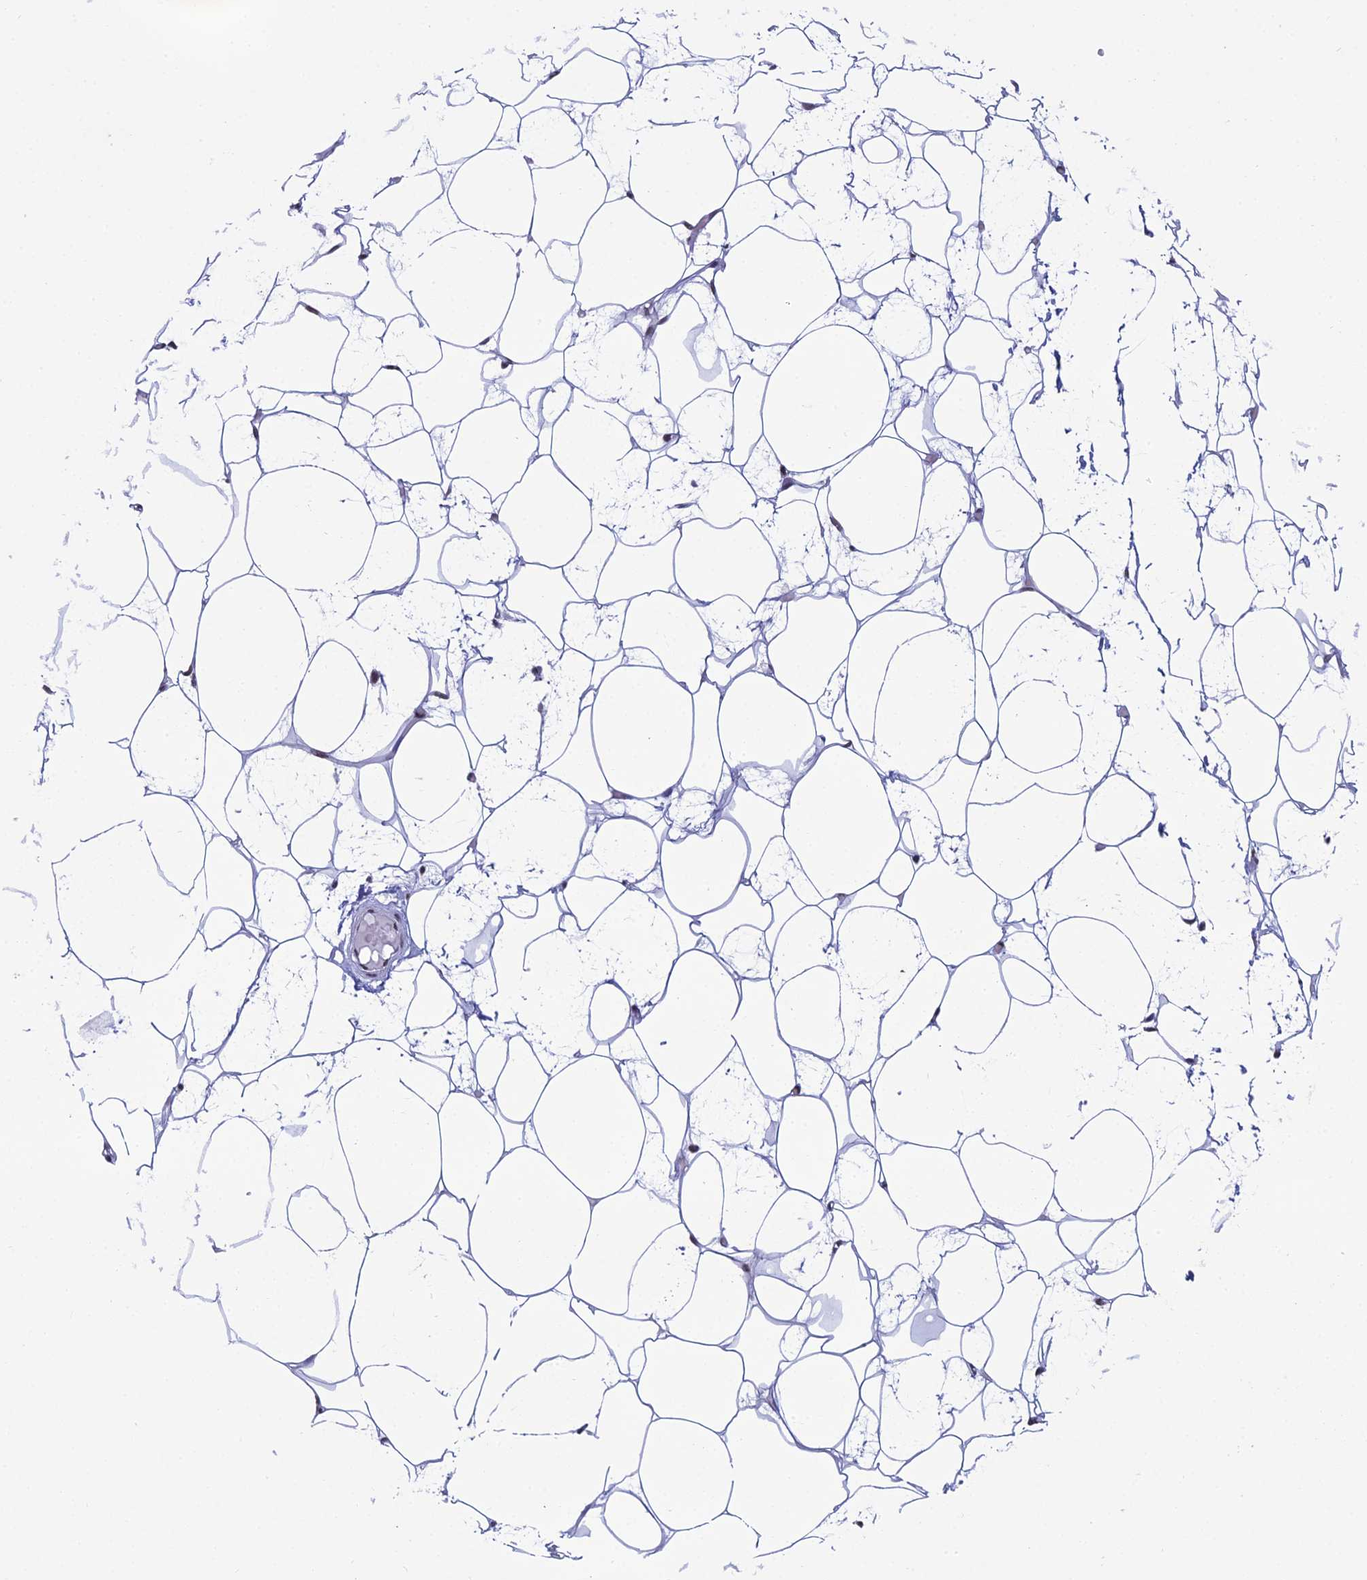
{"staining": {"intensity": "negative", "quantity": "none", "location": "none"}, "tissue": "adipose tissue", "cell_type": "Adipocytes", "image_type": "normal", "snomed": [{"axis": "morphology", "description": "Normal tissue, NOS"}, {"axis": "topography", "description": "Breast"}], "caption": "Immunohistochemical staining of unremarkable human adipose tissue demonstrates no significant expression in adipocytes. The staining was performed using DAB (3,3'-diaminobenzidine) to visualize the protein expression in brown, while the nuclei were stained in blue with hematoxylin (Magnification: 20x).", "gene": "PRAMEF12", "patient": {"sex": "female", "age": 23}}